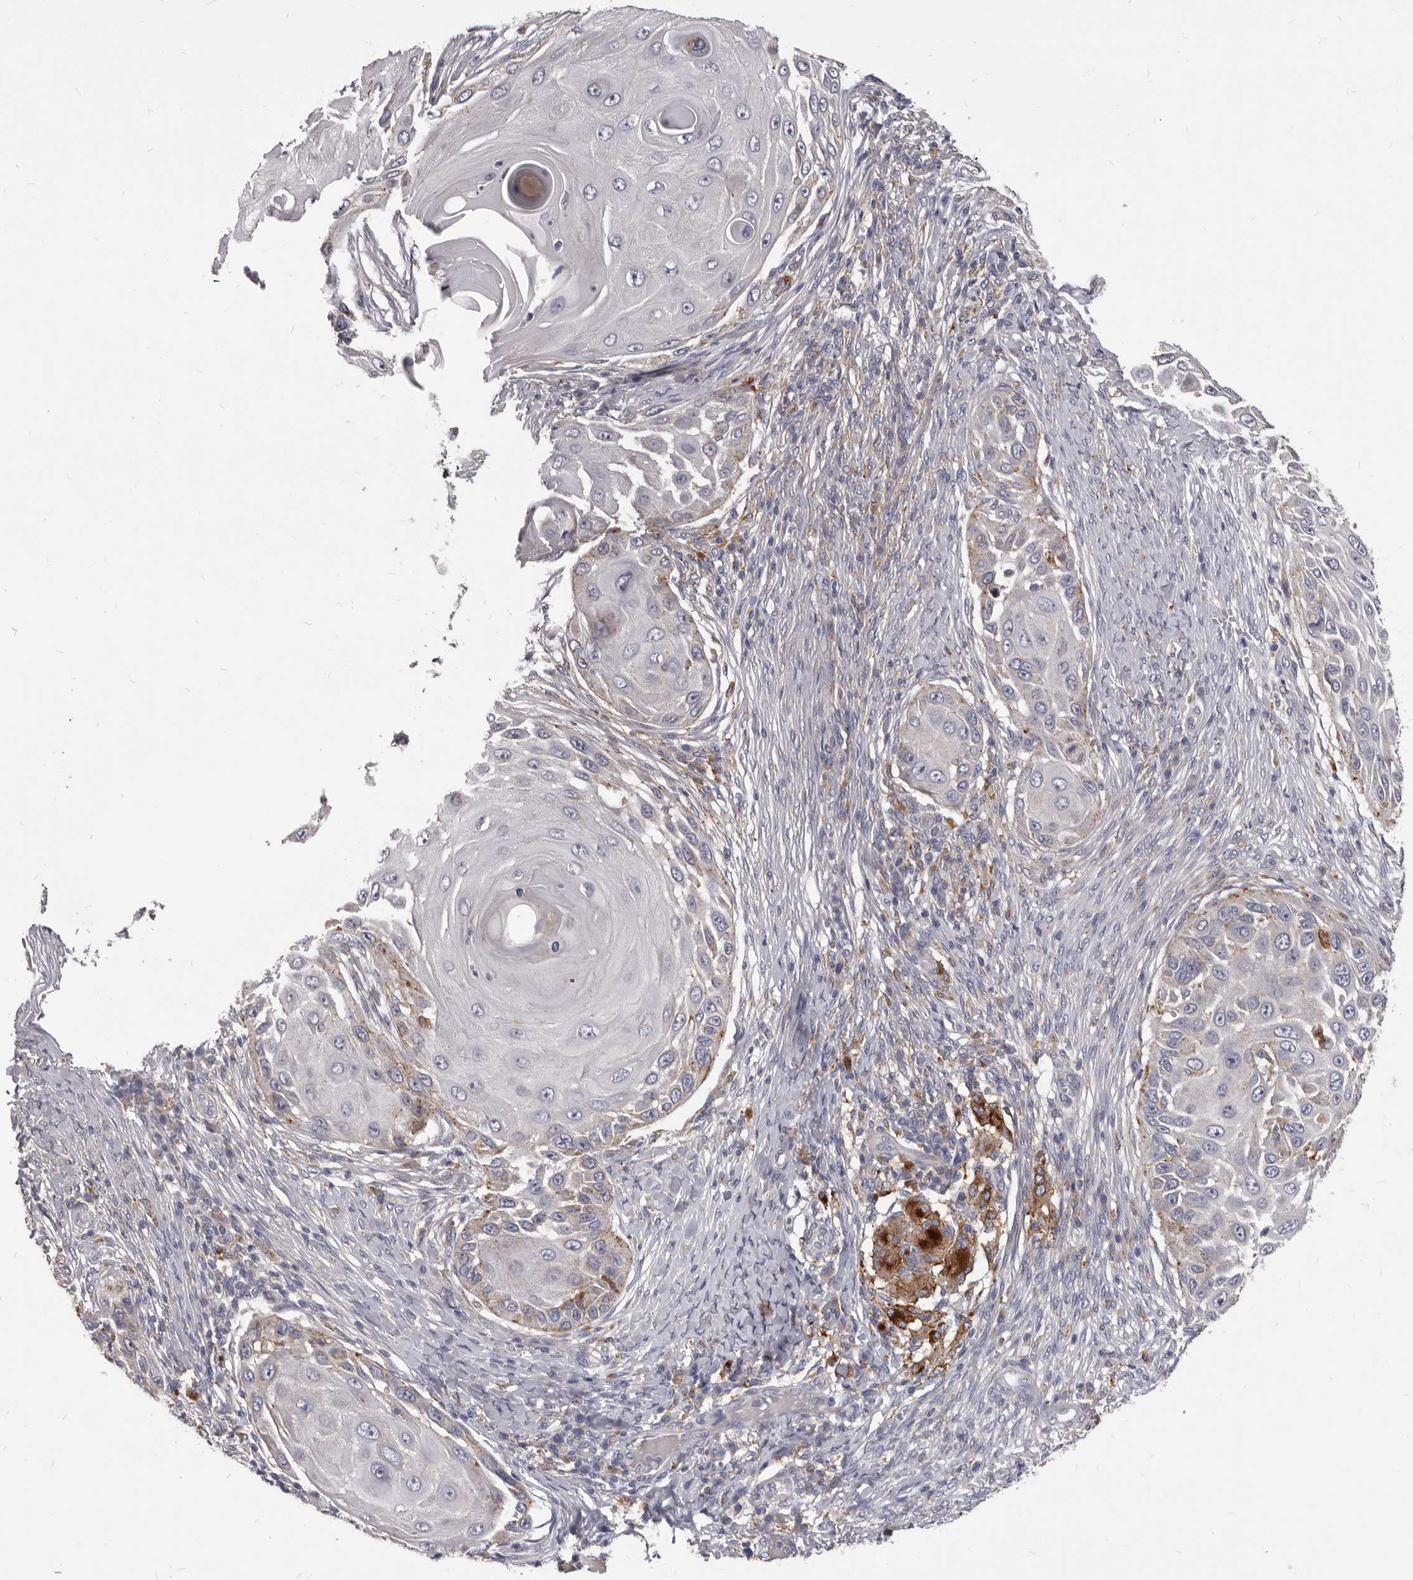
{"staining": {"intensity": "weak", "quantity": "<25%", "location": "cytoplasmic/membranous"}, "tissue": "skin cancer", "cell_type": "Tumor cells", "image_type": "cancer", "snomed": [{"axis": "morphology", "description": "Squamous cell carcinoma, NOS"}, {"axis": "topography", "description": "Skin"}], "caption": "The micrograph exhibits no staining of tumor cells in skin cancer. (Stains: DAB (3,3'-diaminobenzidine) immunohistochemistry (IHC) with hematoxylin counter stain, Microscopy: brightfield microscopy at high magnification).", "gene": "PI4K2A", "patient": {"sex": "female", "age": 44}}